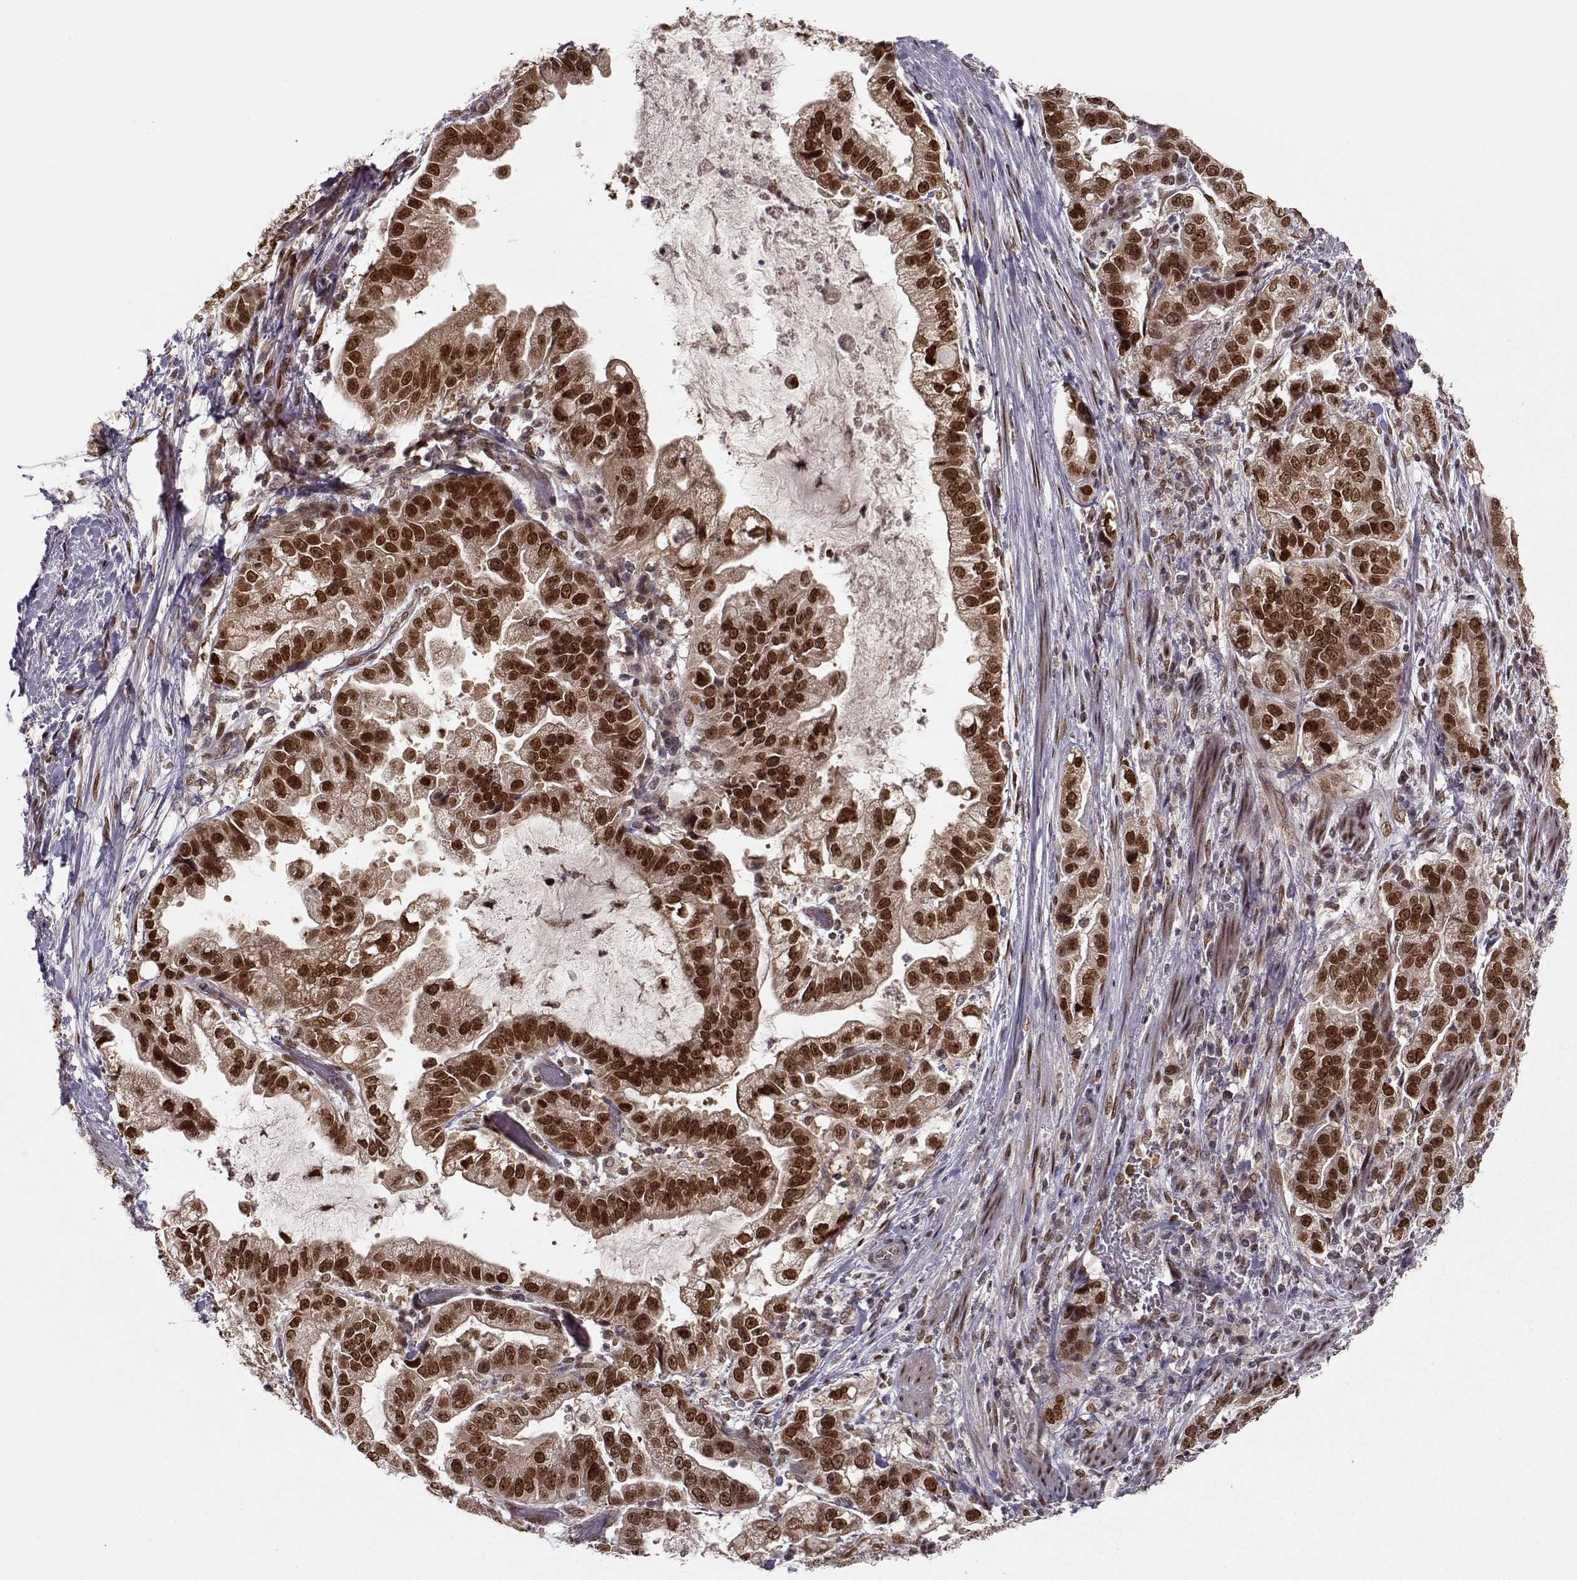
{"staining": {"intensity": "strong", "quantity": ">75%", "location": "nuclear"}, "tissue": "stomach cancer", "cell_type": "Tumor cells", "image_type": "cancer", "snomed": [{"axis": "morphology", "description": "Adenocarcinoma, NOS"}, {"axis": "topography", "description": "Stomach"}], "caption": "Immunohistochemistry (IHC) photomicrograph of neoplastic tissue: stomach cancer stained using immunohistochemistry demonstrates high levels of strong protein expression localized specifically in the nuclear of tumor cells, appearing as a nuclear brown color.", "gene": "RAI1", "patient": {"sex": "male", "age": 59}}